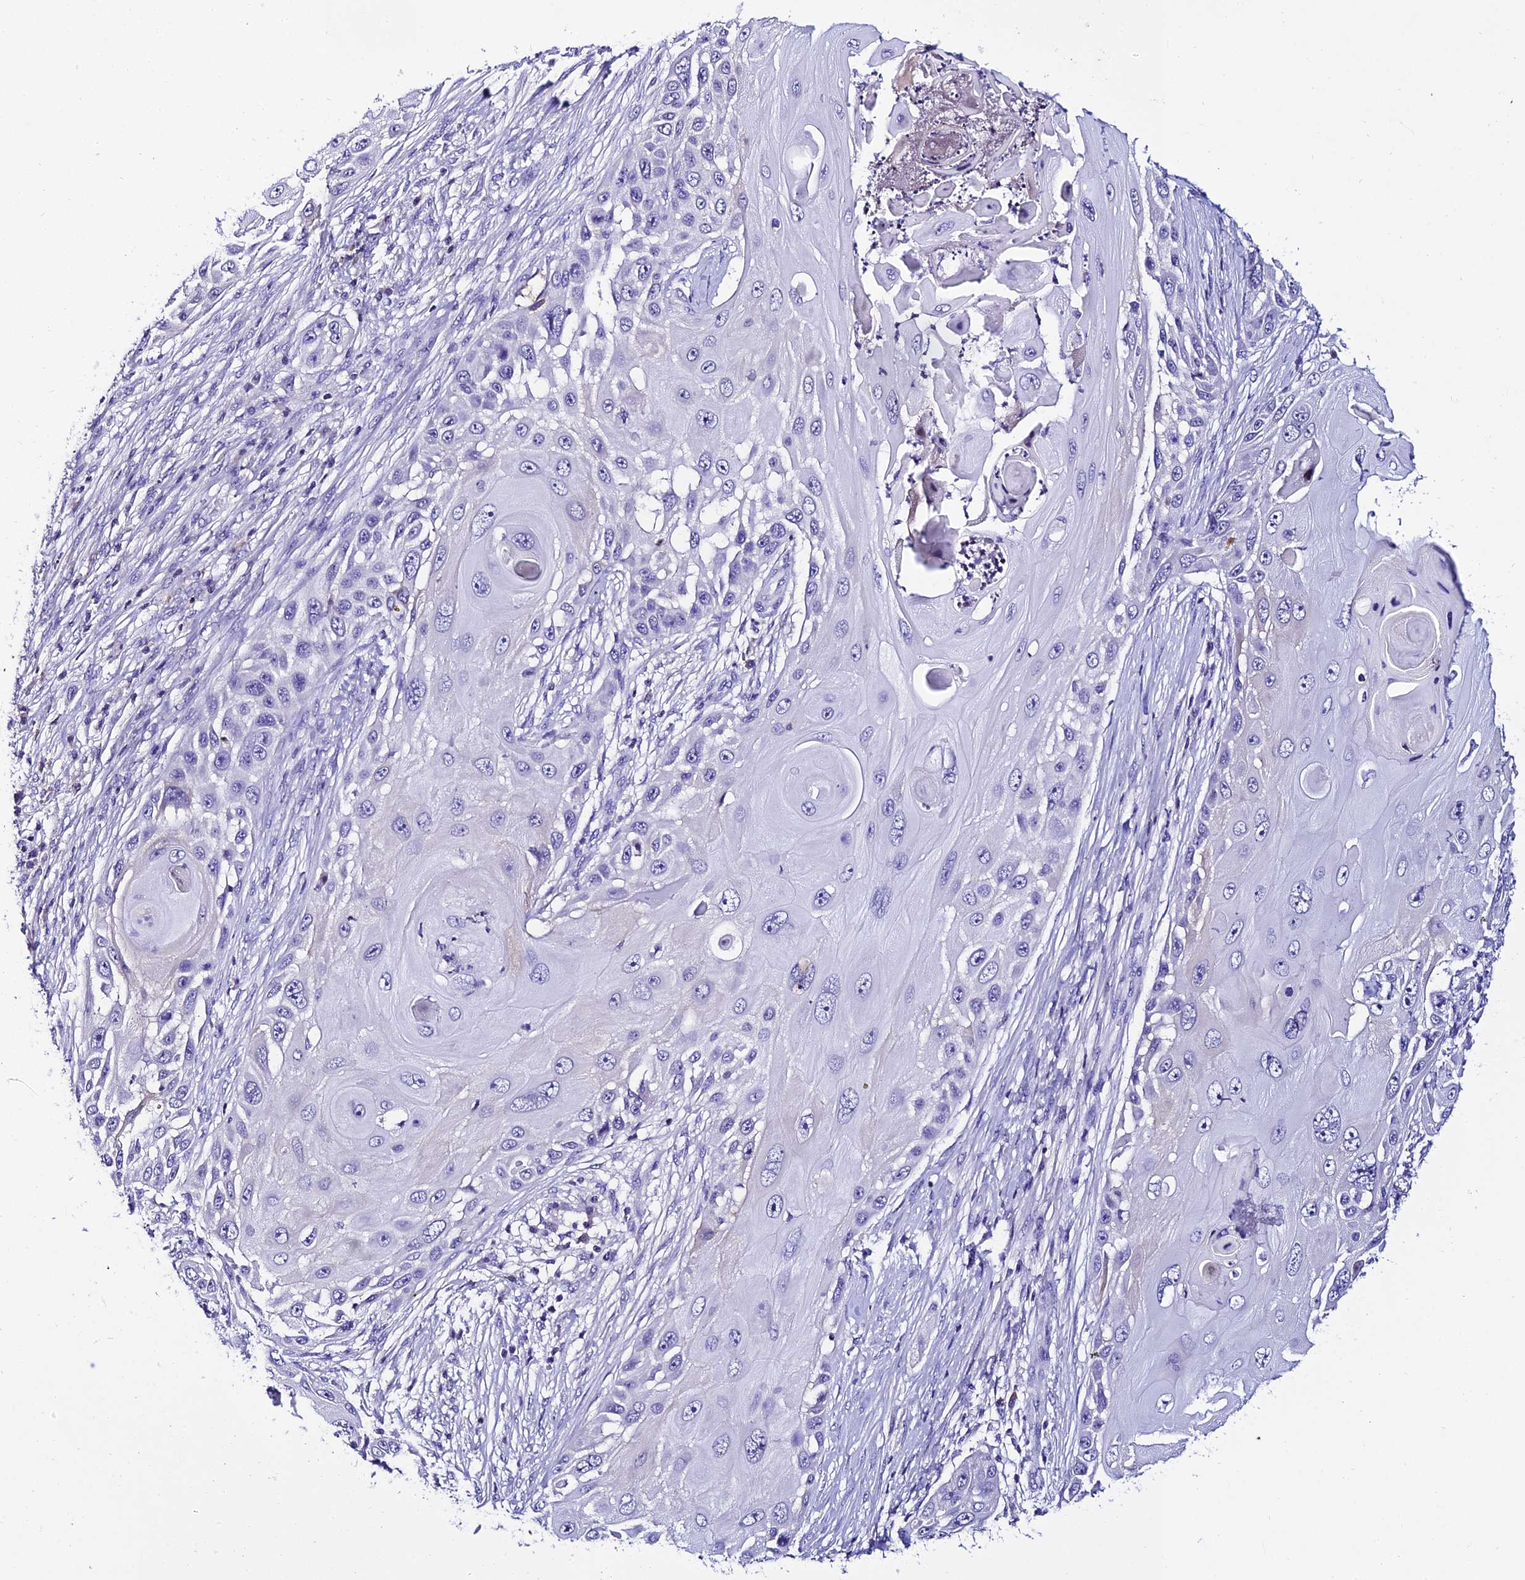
{"staining": {"intensity": "negative", "quantity": "none", "location": "none"}, "tissue": "skin cancer", "cell_type": "Tumor cells", "image_type": "cancer", "snomed": [{"axis": "morphology", "description": "Squamous cell carcinoma, NOS"}, {"axis": "topography", "description": "Skin"}], "caption": "Human skin cancer (squamous cell carcinoma) stained for a protein using IHC shows no staining in tumor cells.", "gene": "DEFB132", "patient": {"sex": "female", "age": 44}}